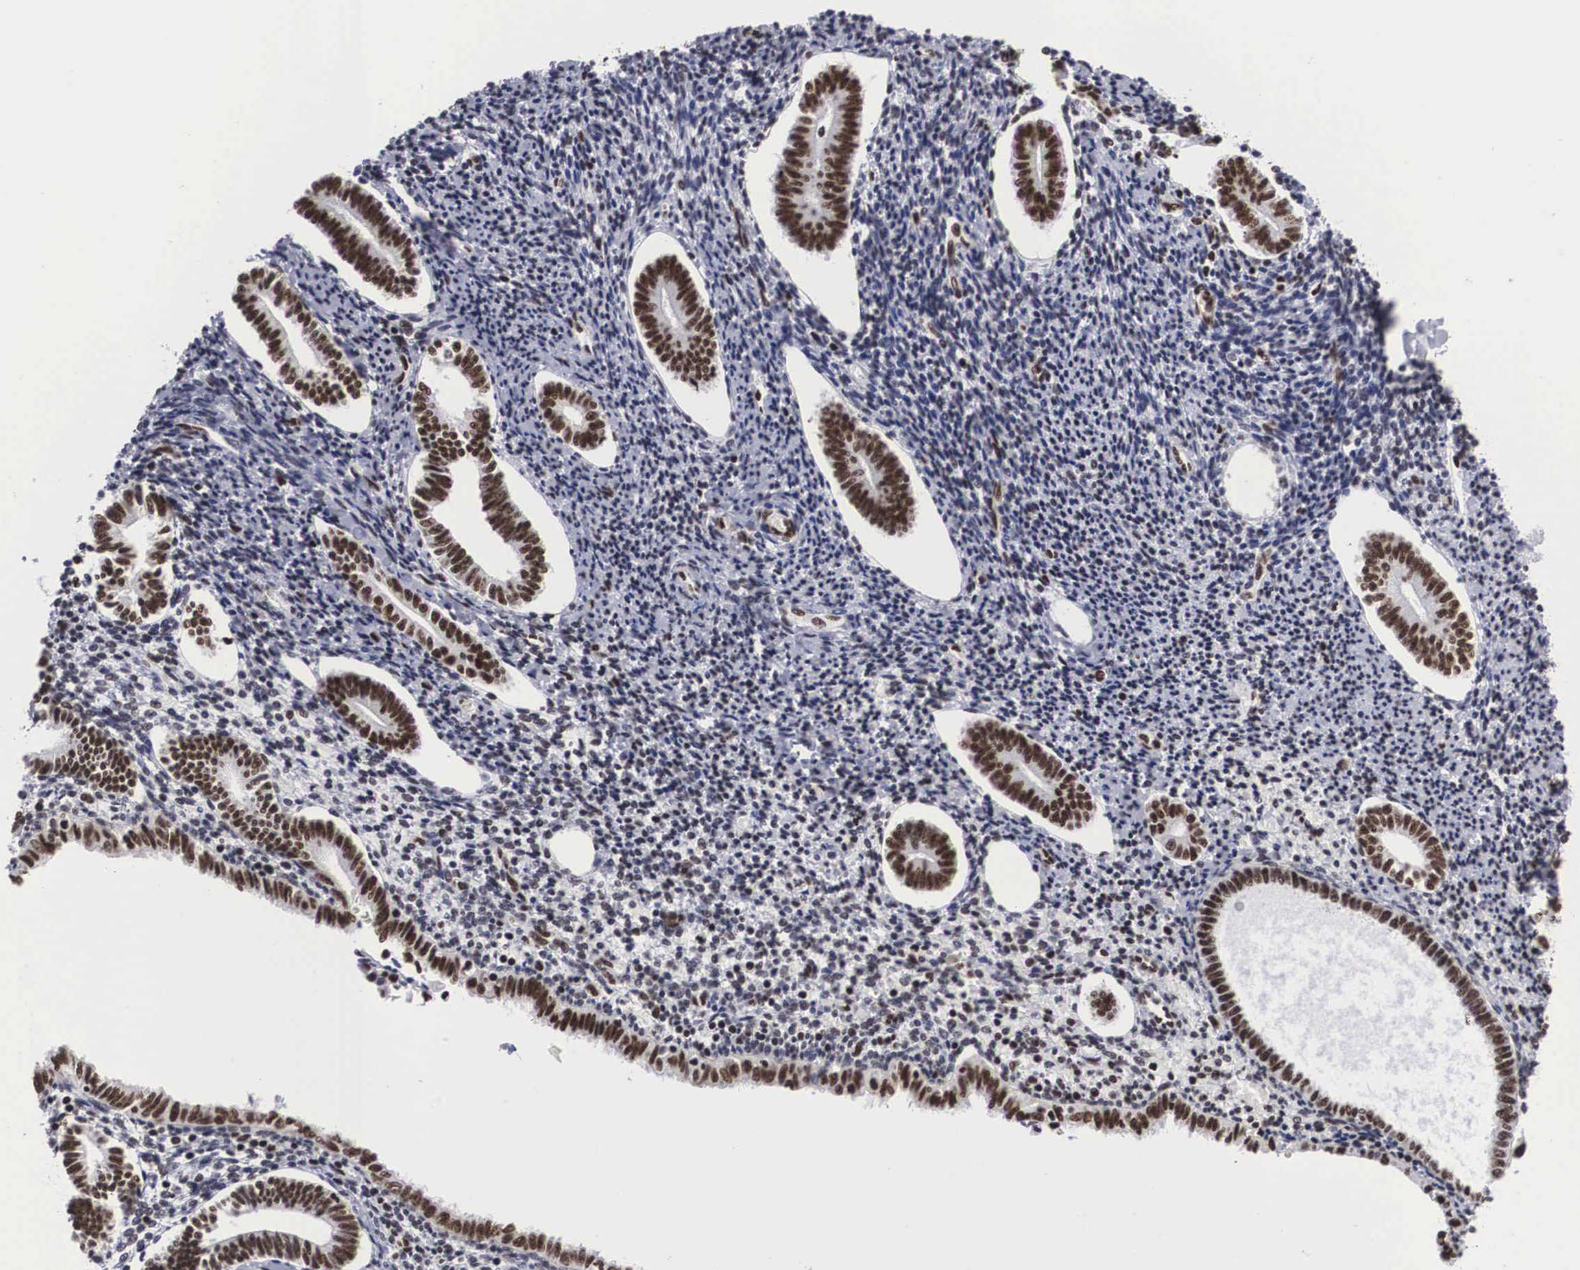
{"staining": {"intensity": "weak", "quantity": "25%-75%", "location": "nuclear"}, "tissue": "endometrium", "cell_type": "Cells in endometrial stroma", "image_type": "normal", "snomed": [{"axis": "morphology", "description": "Normal tissue, NOS"}, {"axis": "topography", "description": "Endometrium"}], "caption": "Protein staining by IHC demonstrates weak nuclear expression in approximately 25%-75% of cells in endometrial stroma in unremarkable endometrium.", "gene": "ACIN1", "patient": {"sex": "female", "age": 52}}